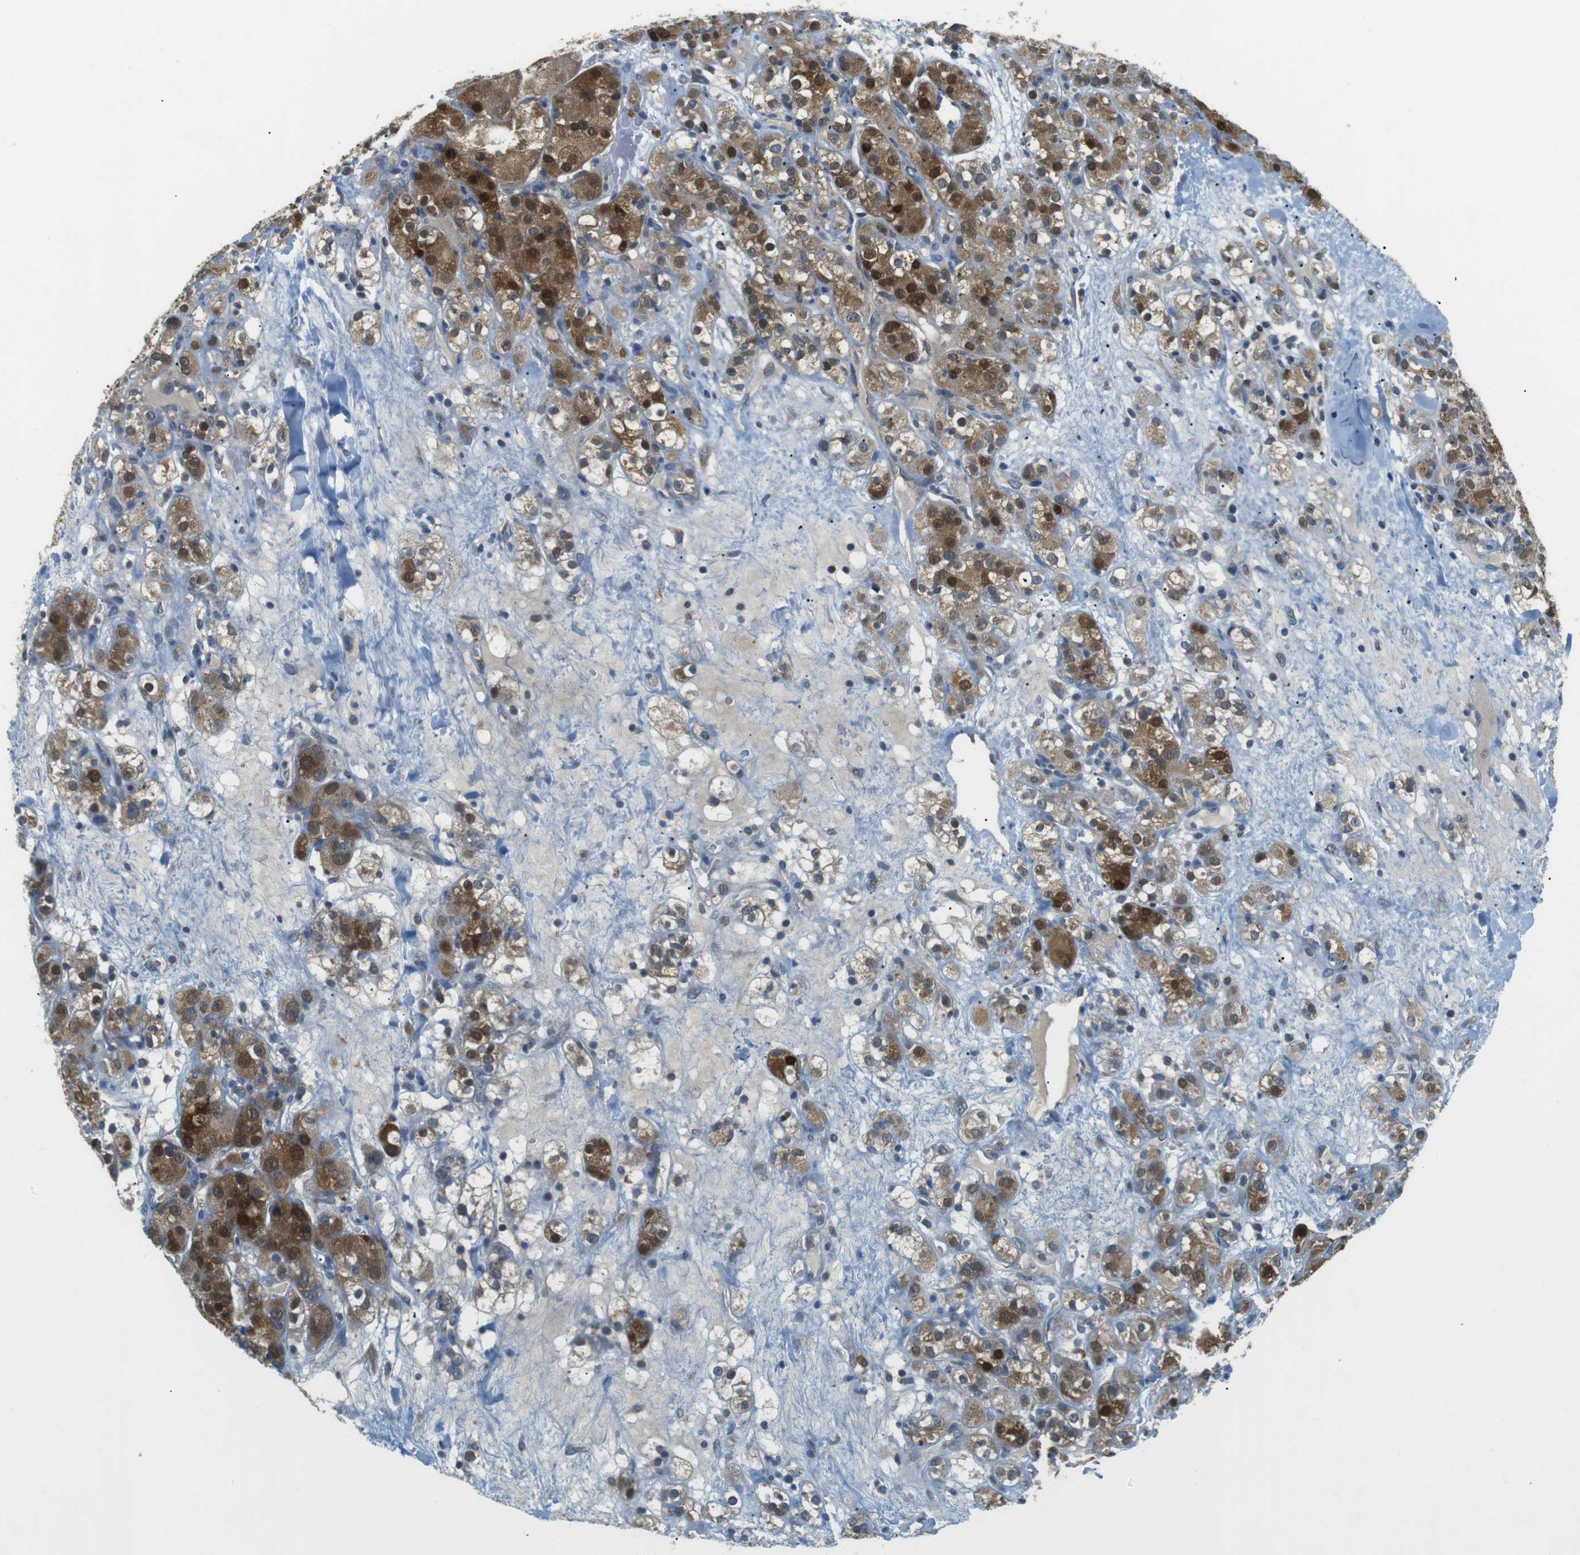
{"staining": {"intensity": "moderate", "quantity": ">75%", "location": "cytoplasmic/membranous,nuclear"}, "tissue": "renal cancer", "cell_type": "Tumor cells", "image_type": "cancer", "snomed": [{"axis": "morphology", "description": "Normal tissue, NOS"}, {"axis": "morphology", "description": "Adenocarcinoma, NOS"}, {"axis": "topography", "description": "Kidney"}], "caption": "The immunohistochemical stain highlights moderate cytoplasmic/membranous and nuclear staining in tumor cells of renal cancer (adenocarcinoma) tissue.", "gene": "BACE1", "patient": {"sex": "male", "age": 61}}